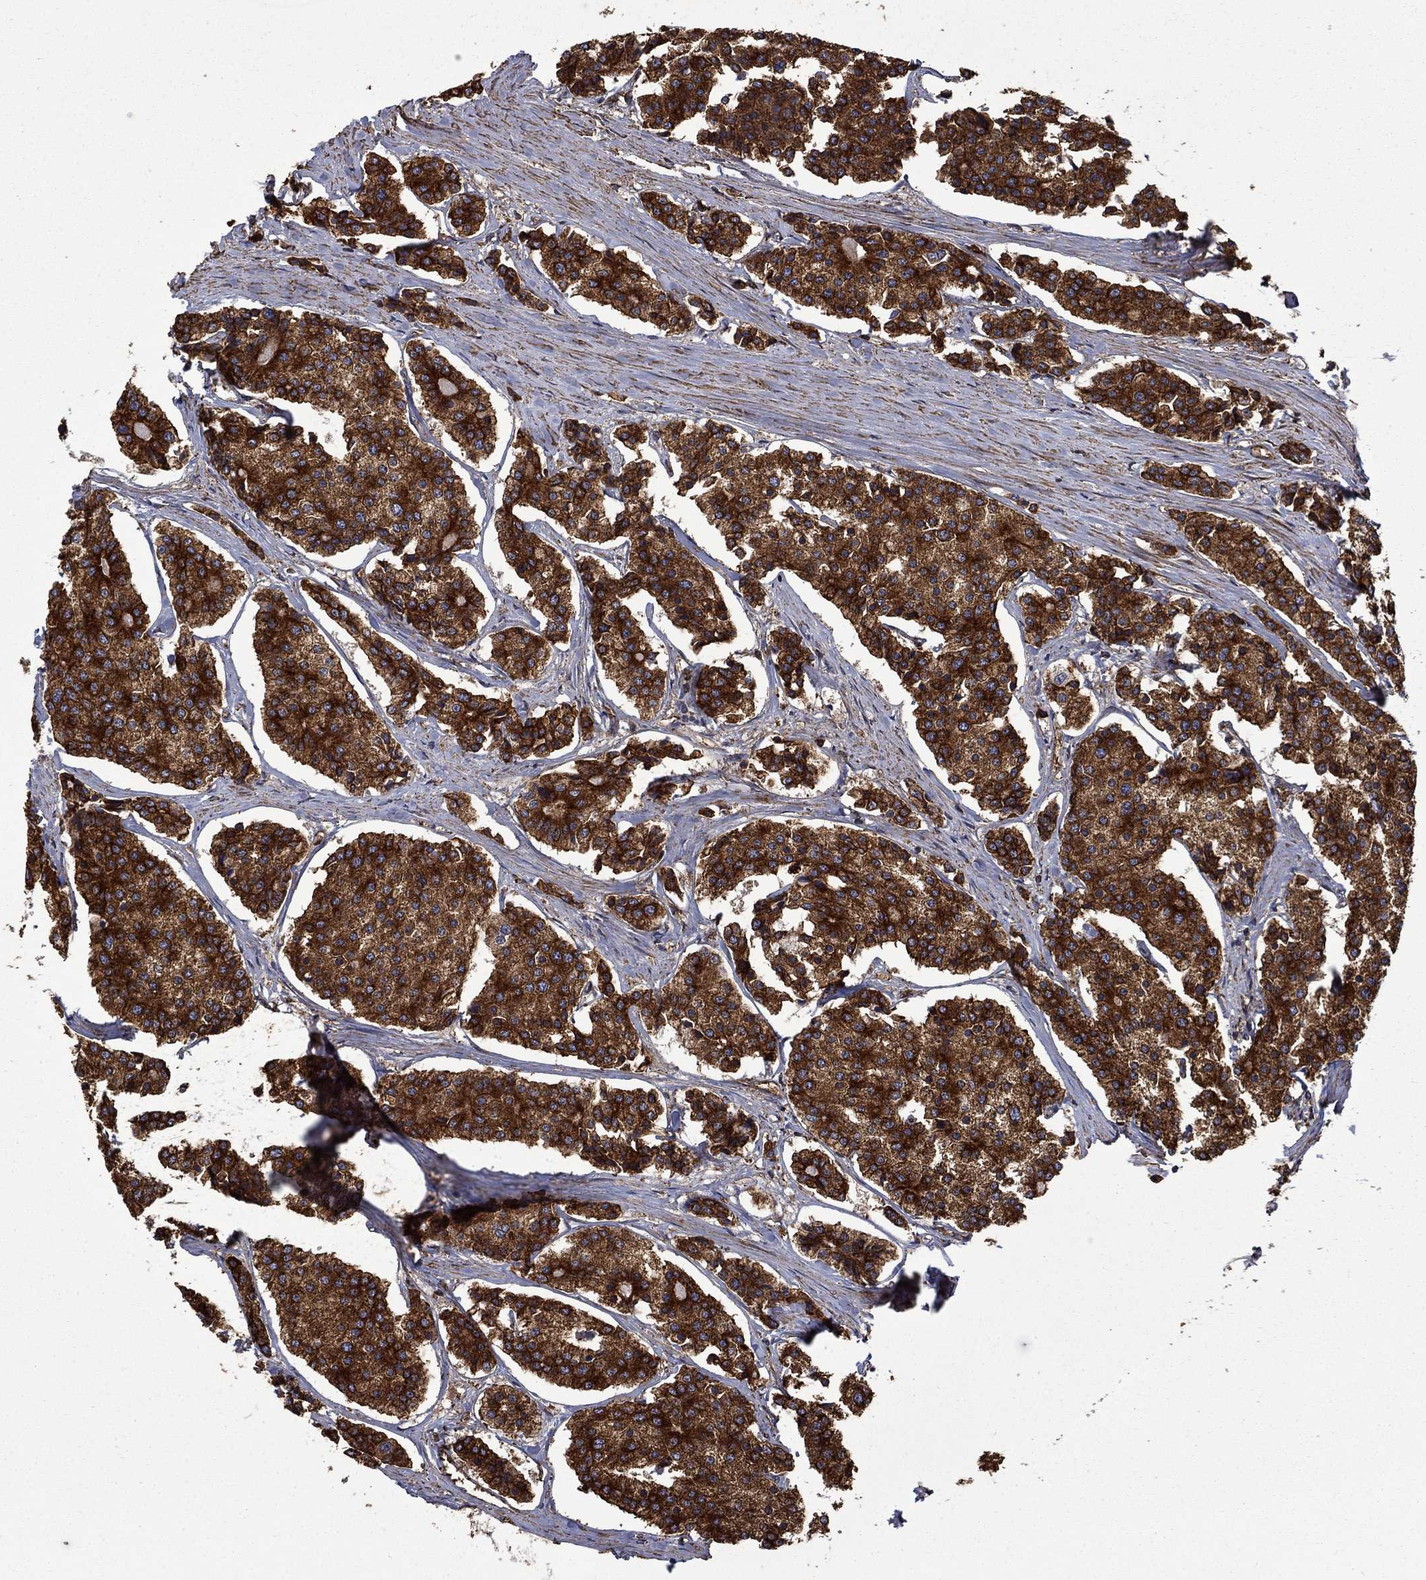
{"staining": {"intensity": "strong", "quantity": ">75%", "location": "cytoplasmic/membranous"}, "tissue": "carcinoid", "cell_type": "Tumor cells", "image_type": "cancer", "snomed": [{"axis": "morphology", "description": "Carcinoid, malignant, NOS"}, {"axis": "topography", "description": "Small intestine"}], "caption": "Tumor cells display strong cytoplasmic/membranous positivity in approximately >75% of cells in carcinoid (malignant).", "gene": "CUTC", "patient": {"sex": "female", "age": 65}}